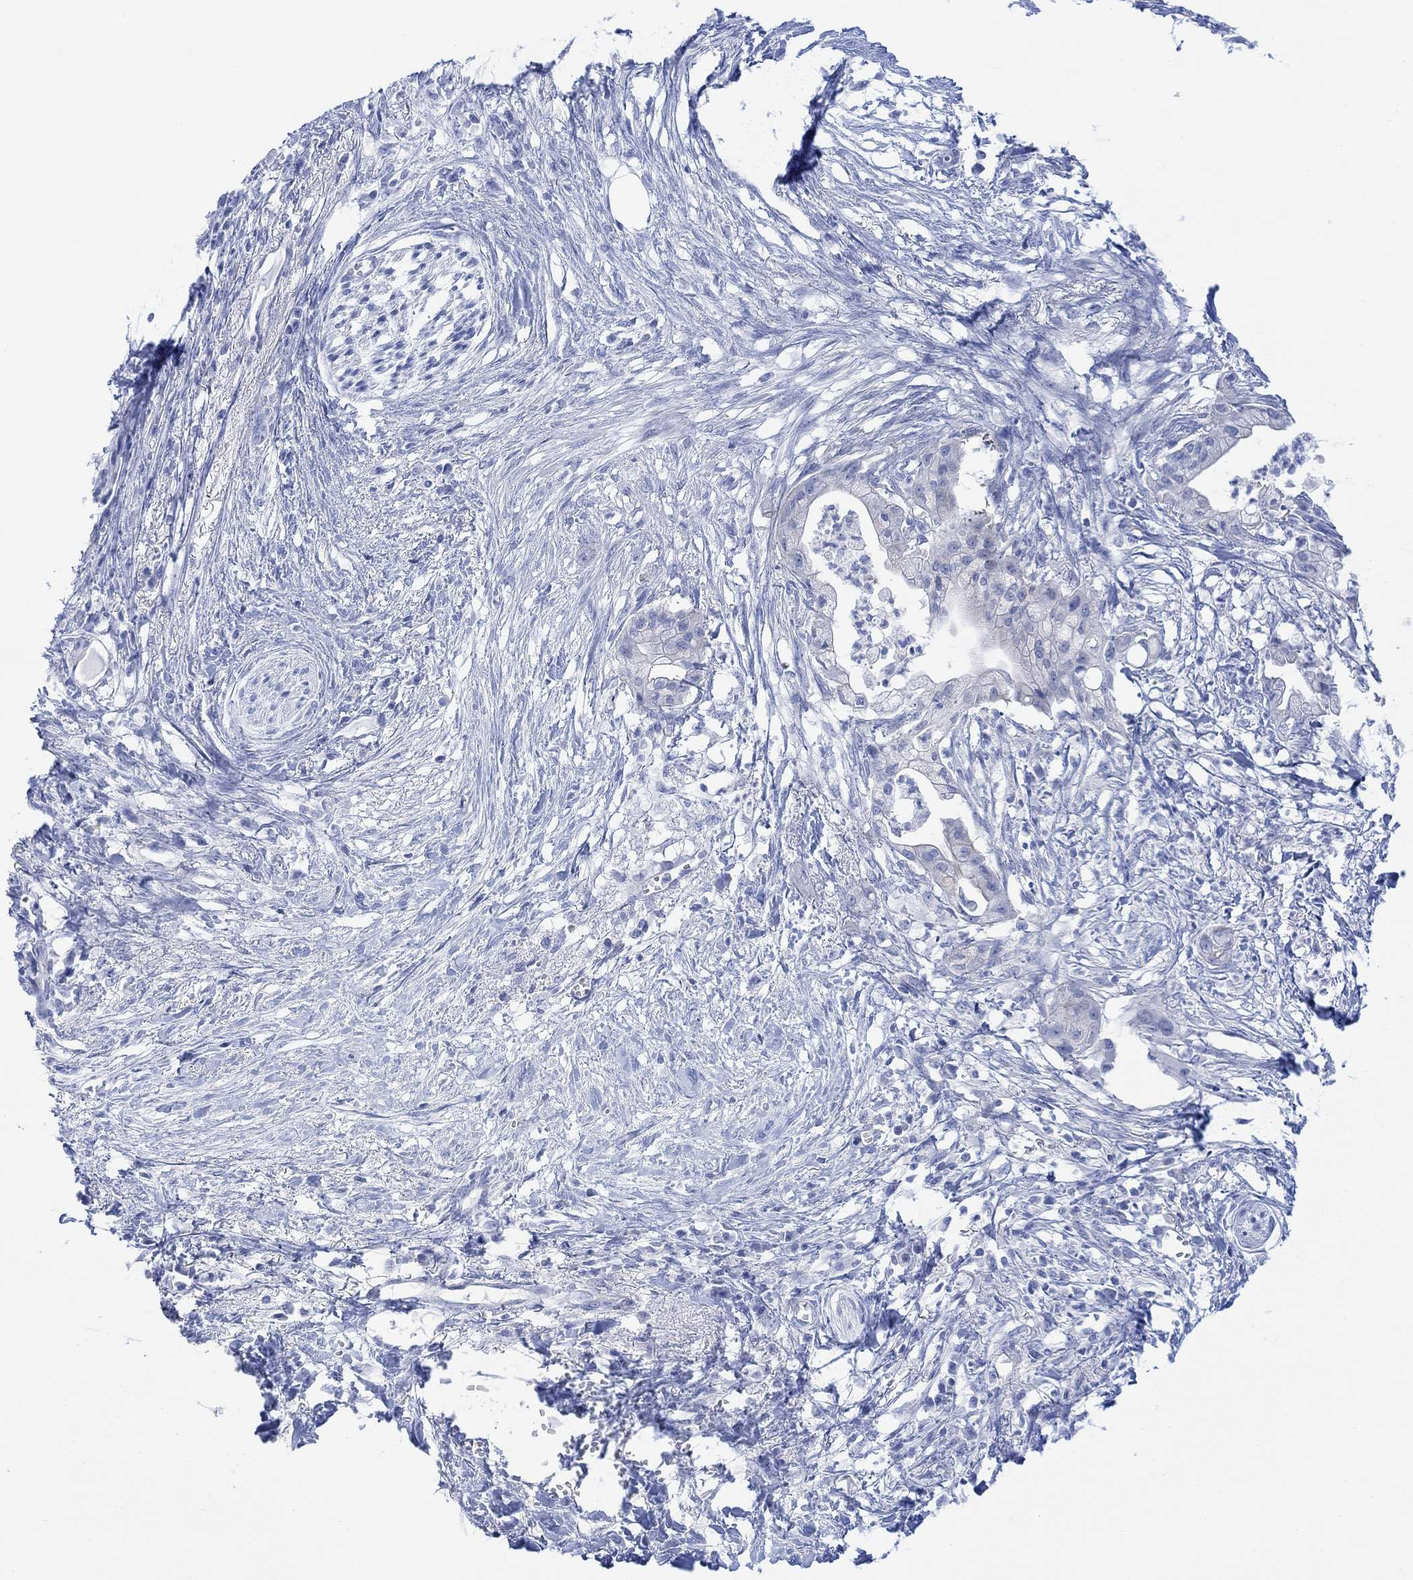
{"staining": {"intensity": "negative", "quantity": "none", "location": "none"}, "tissue": "pancreatic cancer", "cell_type": "Tumor cells", "image_type": "cancer", "snomed": [{"axis": "morphology", "description": "Normal tissue, NOS"}, {"axis": "morphology", "description": "Adenocarcinoma, NOS"}, {"axis": "topography", "description": "Pancreas"}], "caption": "Immunohistochemistry (IHC) micrograph of adenocarcinoma (pancreatic) stained for a protein (brown), which demonstrates no staining in tumor cells. (DAB (3,3'-diaminobenzidine) IHC, high magnification).", "gene": "TLDC2", "patient": {"sex": "female", "age": 58}}